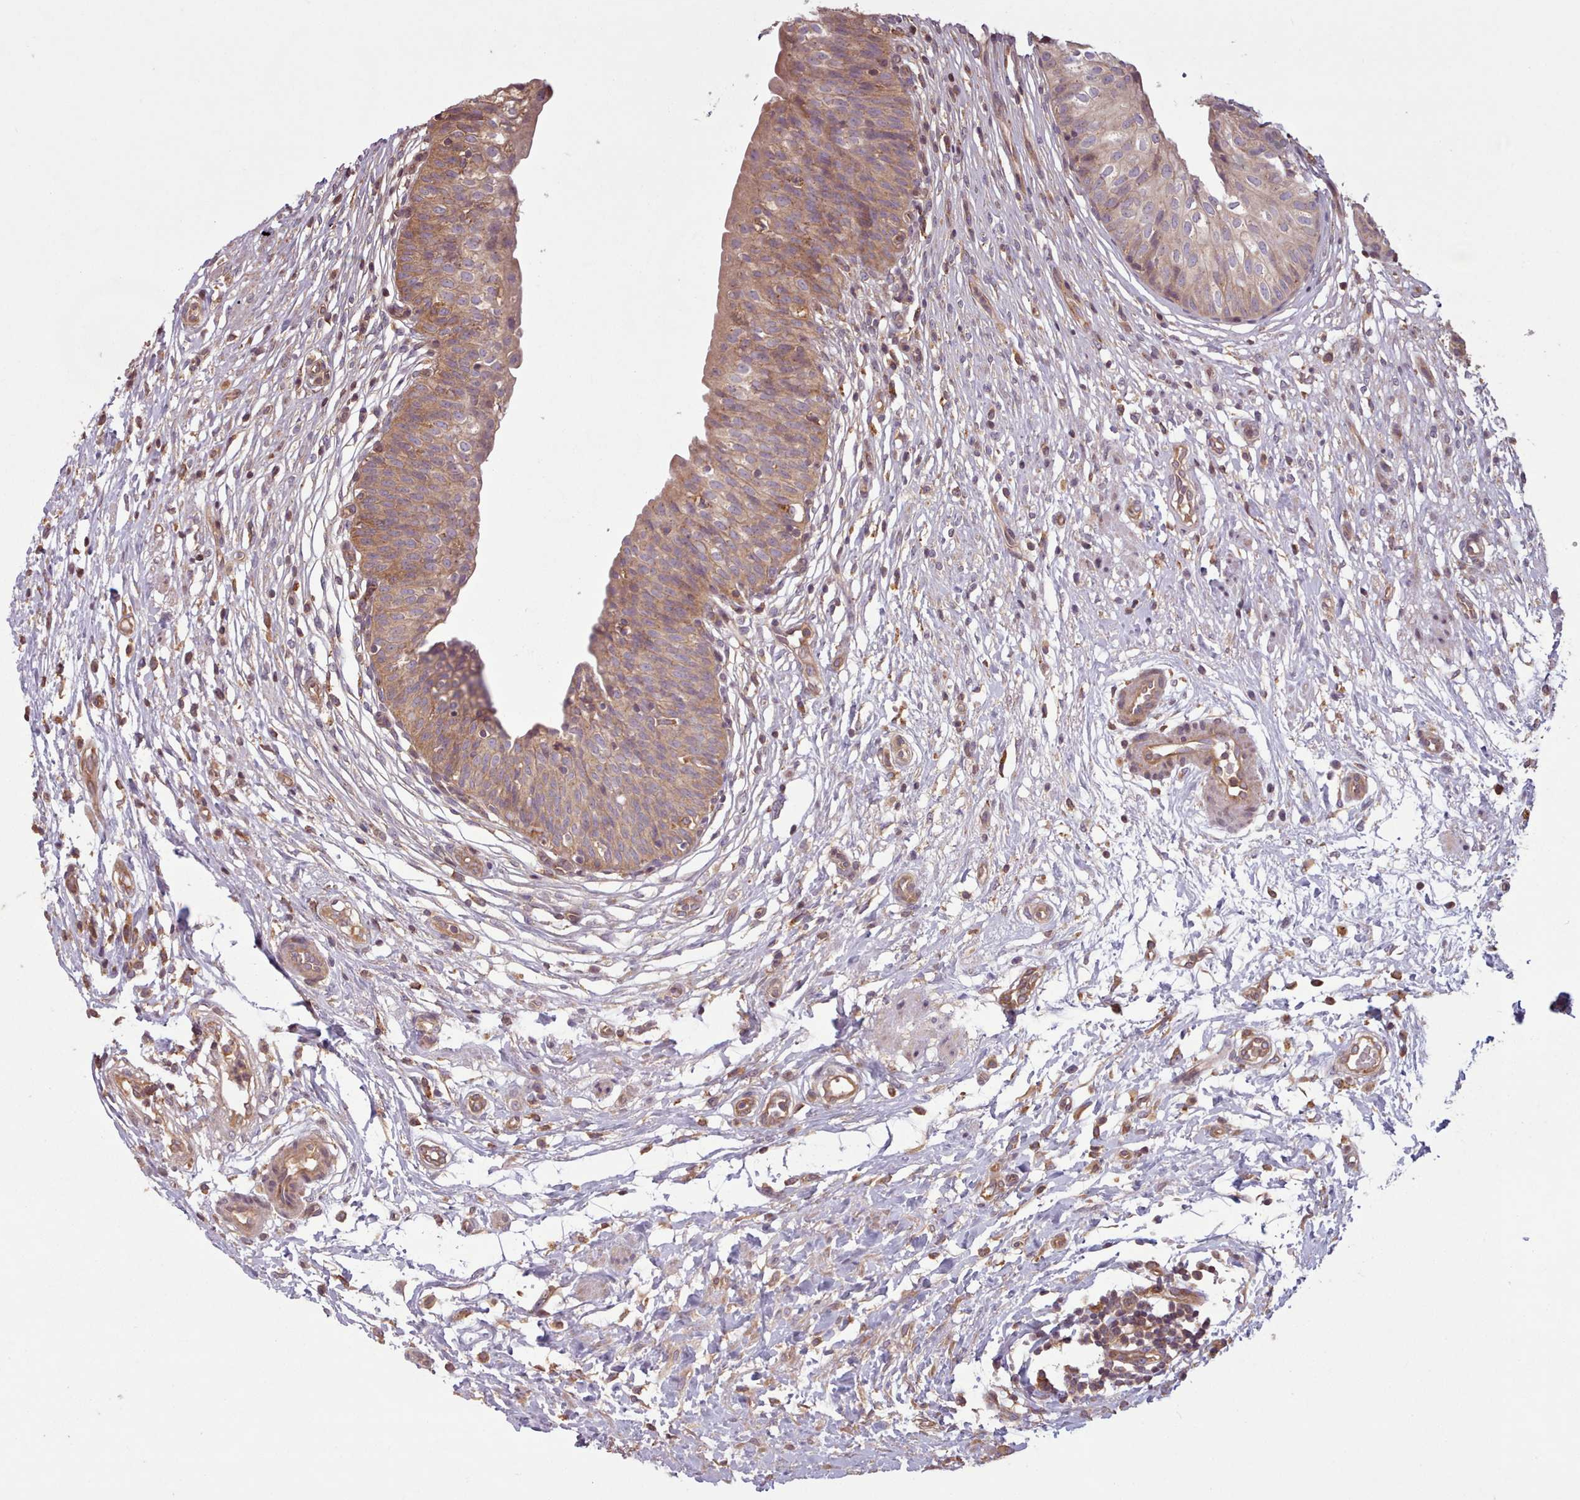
{"staining": {"intensity": "moderate", "quantity": ">75%", "location": "cytoplasmic/membranous"}, "tissue": "urinary bladder", "cell_type": "Urothelial cells", "image_type": "normal", "snomed": [{"axis": "morphology", "description": "Normal tissue, NOS"}, {"axis": "topography", "description": "Urinary bladder"}], "caption": "High-magnification brightfield microscopy of benign urinary bladder stained with DAB (brown) and counterstained with hematoxylin (blue). urothelial cells exhibit moderate cytoplasmic/membranous staining is identified in about>75% of cells.", "gene": "WASHC2A", "patient": {"sex": "male", "age": 55}}